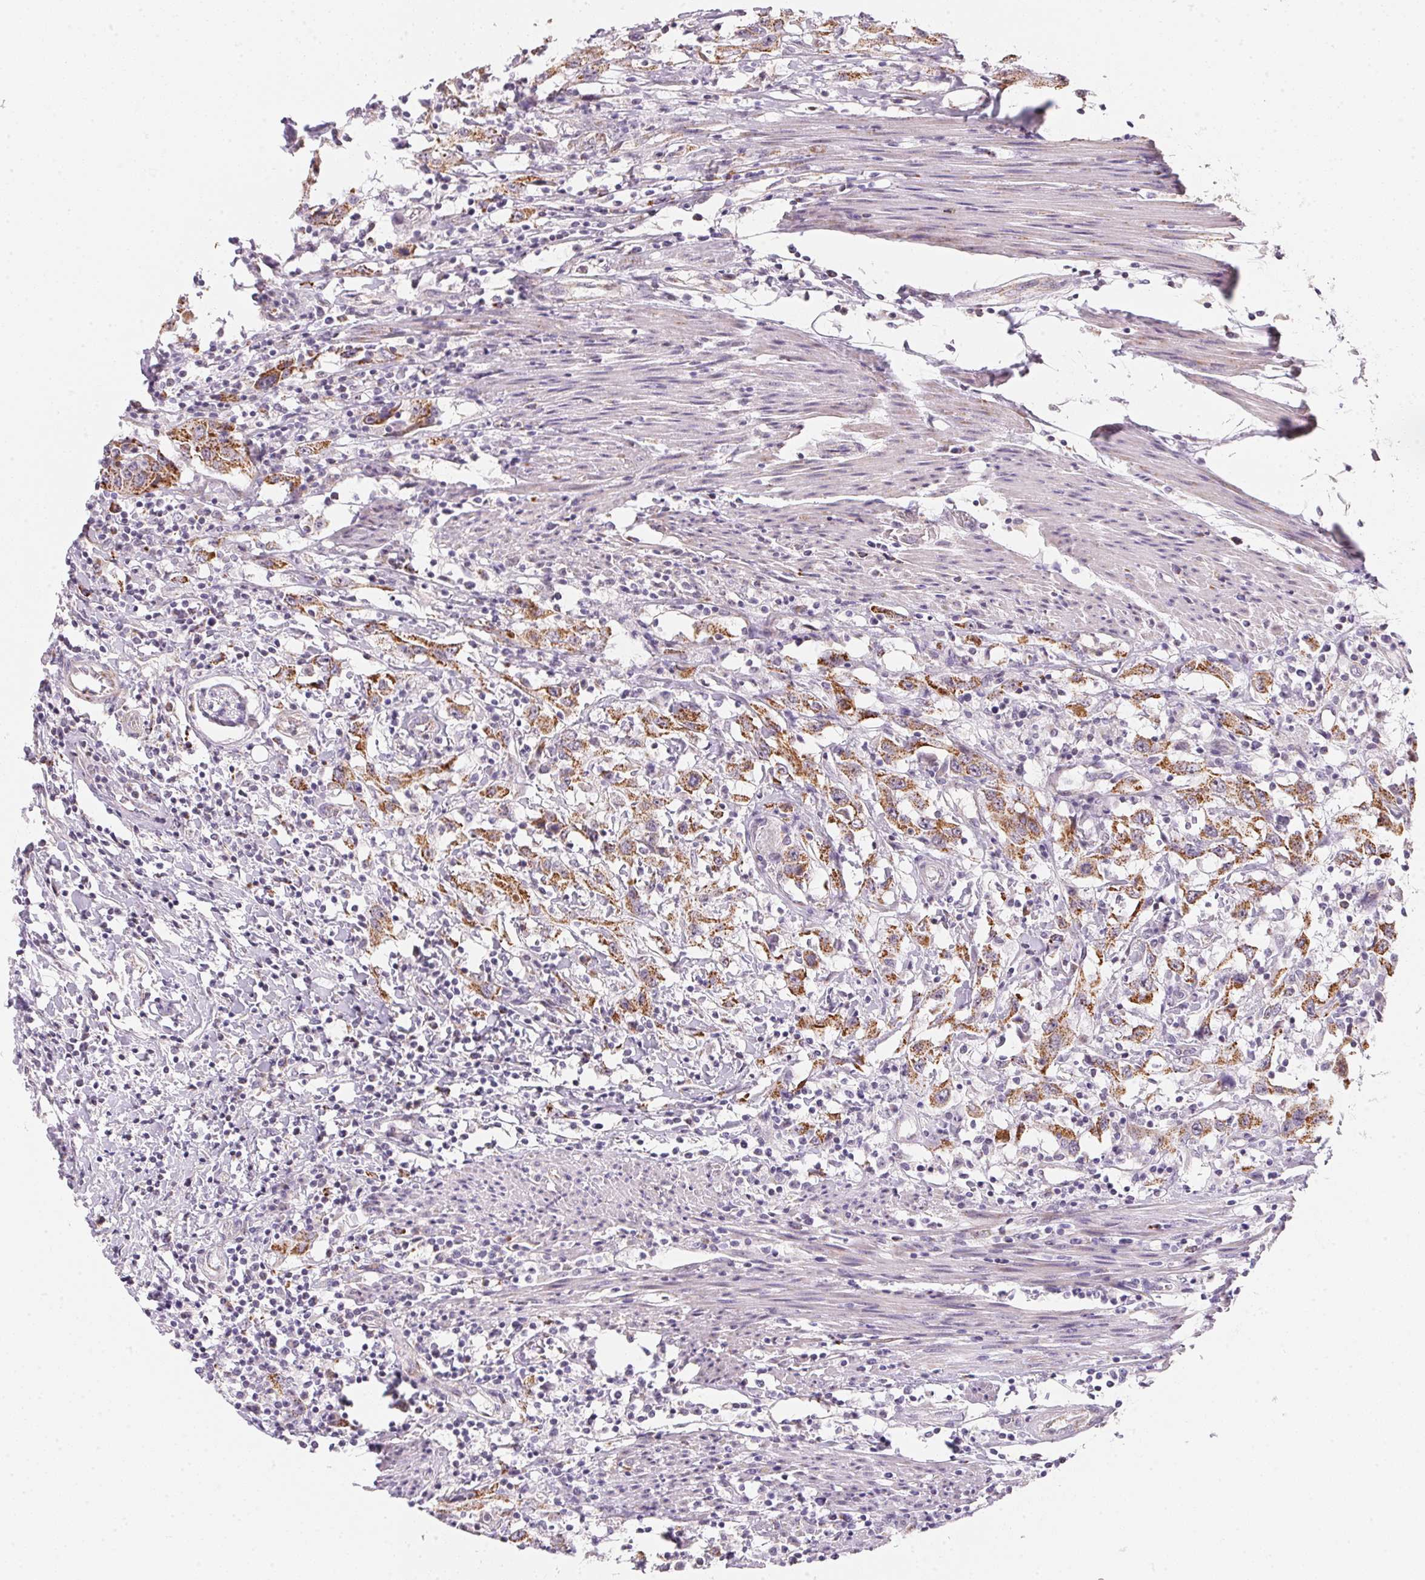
{"staining": {"intensity": "moderate", "quantity": ">75%", "location": "cytoplasmic/membranous"}, "tissue": "urothelial cancer", "cell_type": "Tumor cells", "image_type": "cancer", "snomed": [{"axis": "morphology", "description": "Urothelial carcinoma, High grade"}, {"axis": "topography", "description": "Urinary bladder"}], "caption": "About >75% of tumor cells in human urothelial carcinoma (high-grade) reveal moderate cytoplasmic/membranous protein staining as visualized by brown immunohistochemical staining.", "gene": "GIPC2", "patient": {"sex": "male", "age": 61}}